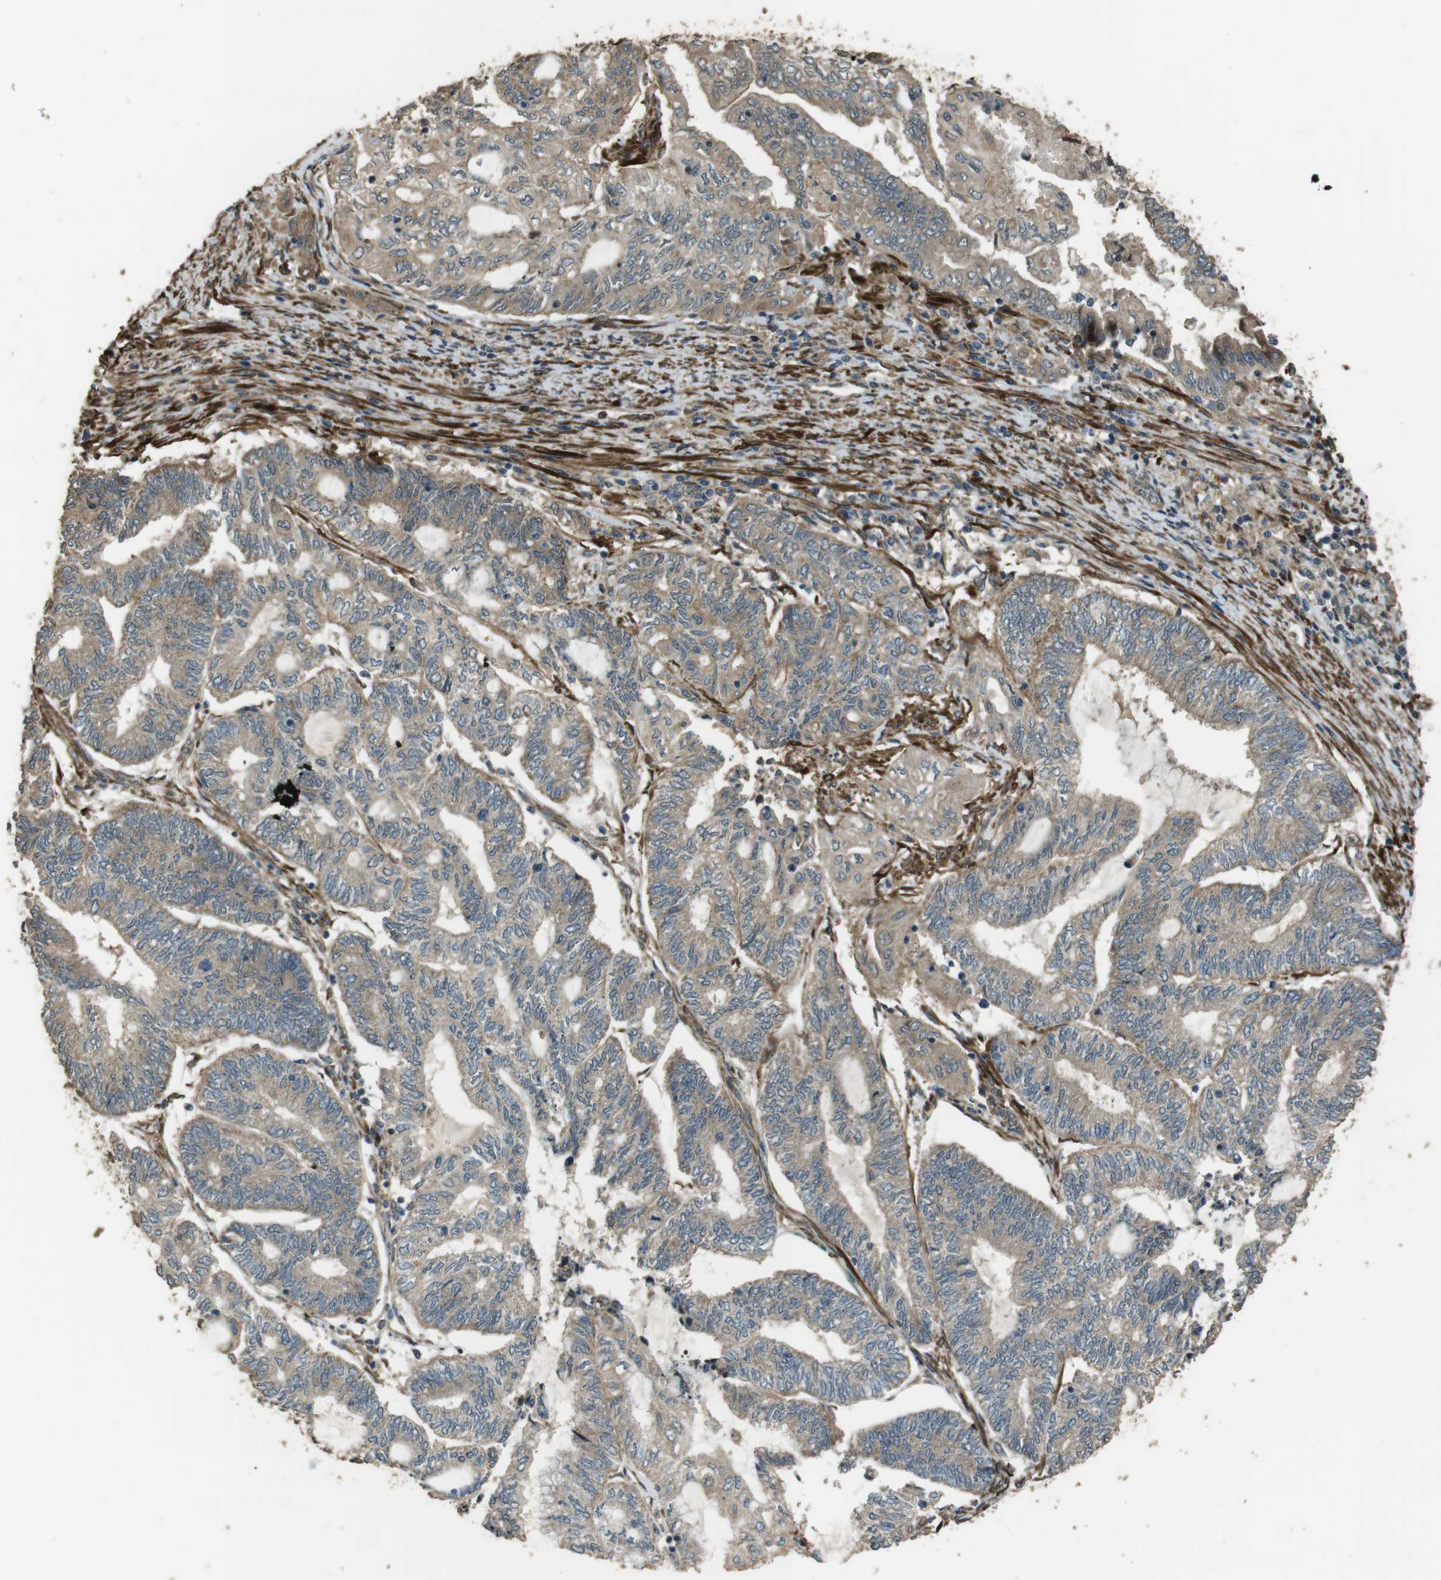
{"staining": {"intensity": "weak", "quantity": ">75%", "location": "cytoplasmic/membranous"}, "tissue": "endometrial cancer", "cell_type": "Tumor cells", "image_type": "cancer", "snomed": [{"axis": "morphology", "description": "Adenocarcinoma, NOS"}, {"axis": "topography", "description": "Uterus"}, {"axis": "topography", "description": "Endometrium"}], "caption": "Endometrial adenocarcinoma stained with a brown dye exhibits weak cytoplasmic/membranous positive positivity in approximately >75% of tumor cells.", "gene": "MSRB3", "patient": {"sex": "female", "age": 70}}